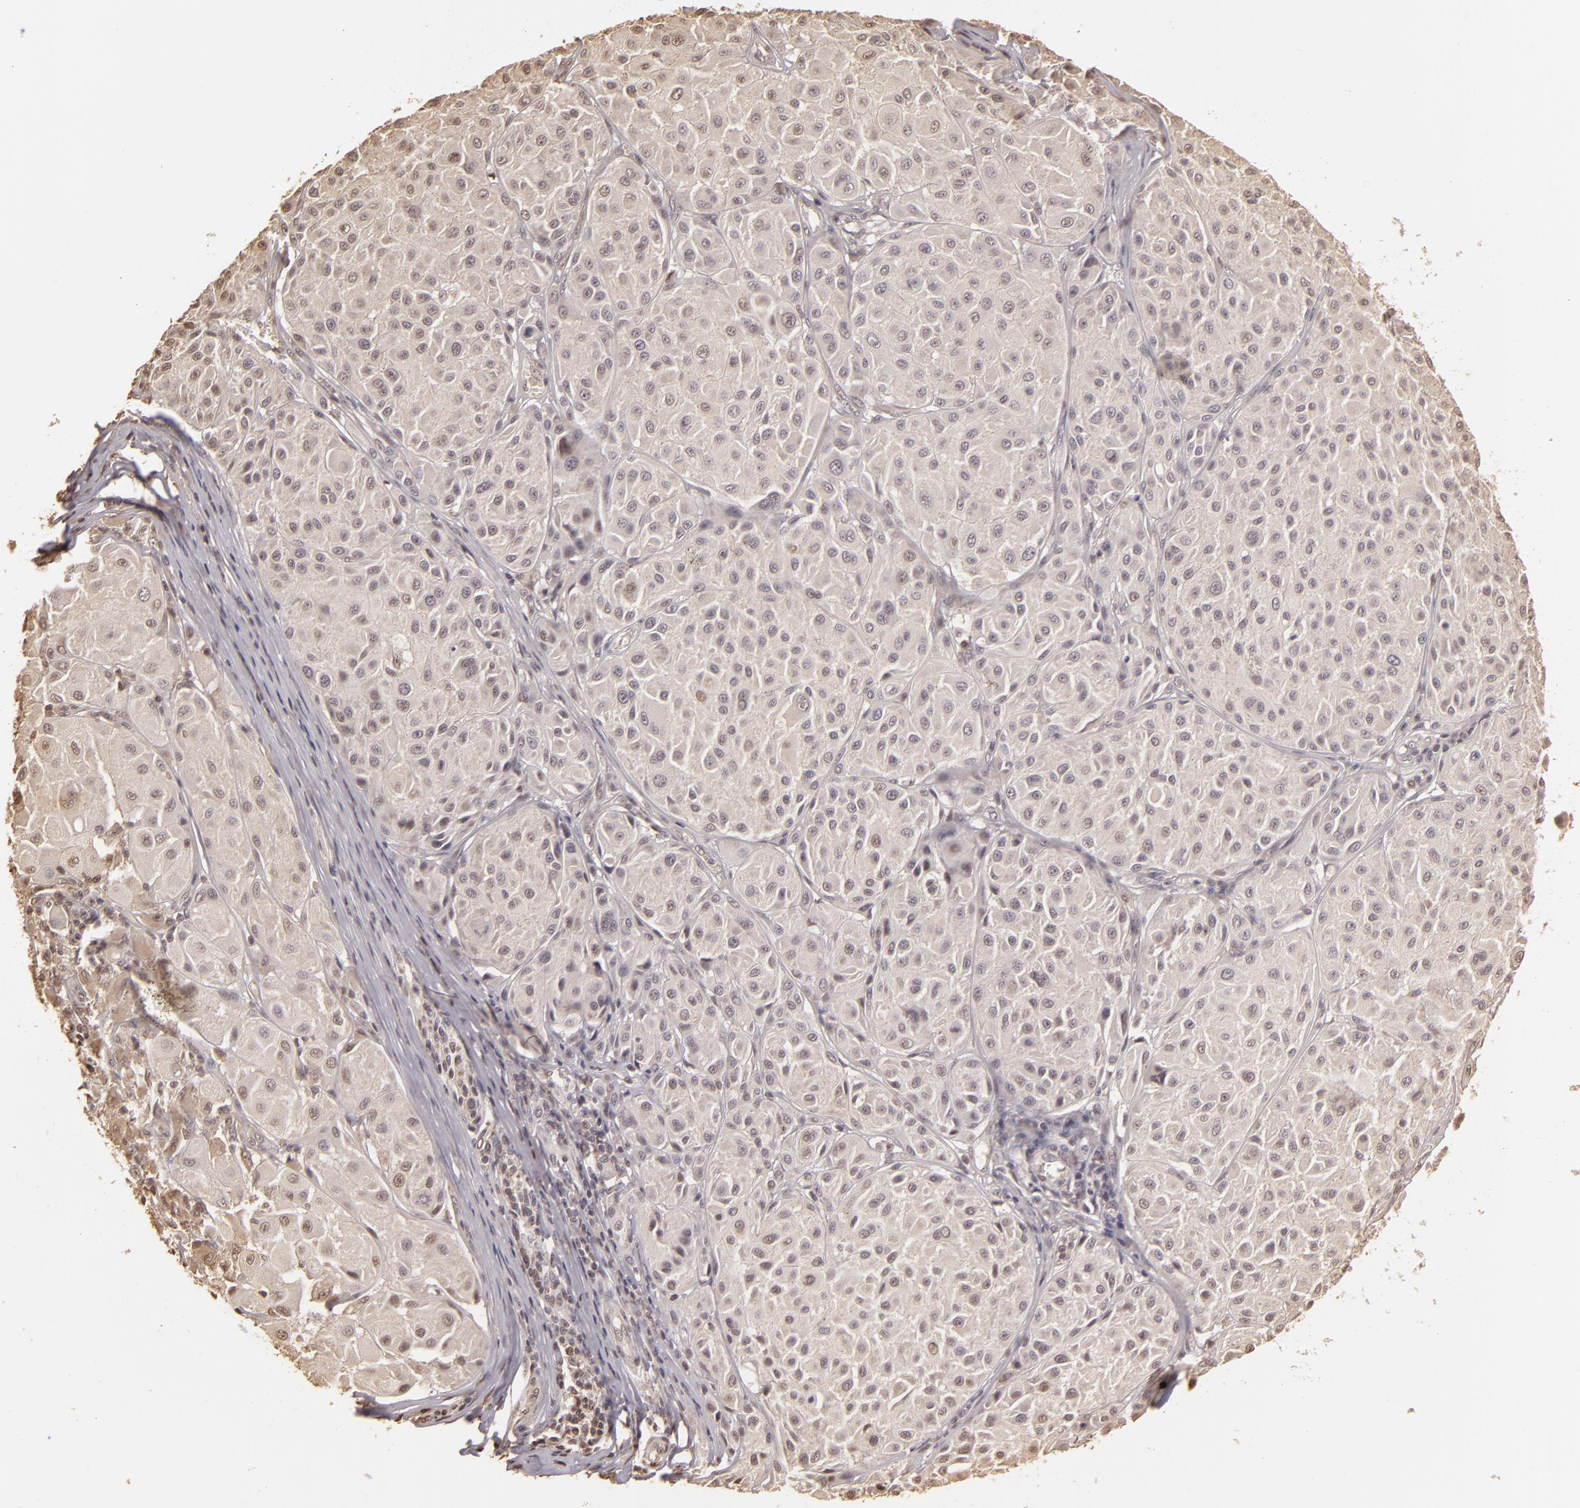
{"staining": {"intensity": "weak", "quantity": "<25%", "location": "nuclear"}, "tissue": "melanoma", "cell_type": "Tumor cells", "image_type": "cancer", "snomed": [{"axis": "morphology", "description": "Malignant melanoma, NOS"}, {"axis": "topography", "description": "Skin"}], "caption": "Immunohistochemistry of human malignant melanoma exhibits no staining in tumor cells.", "gene": "ARPC2", "patient": {"sex": "male", "age": 36}}